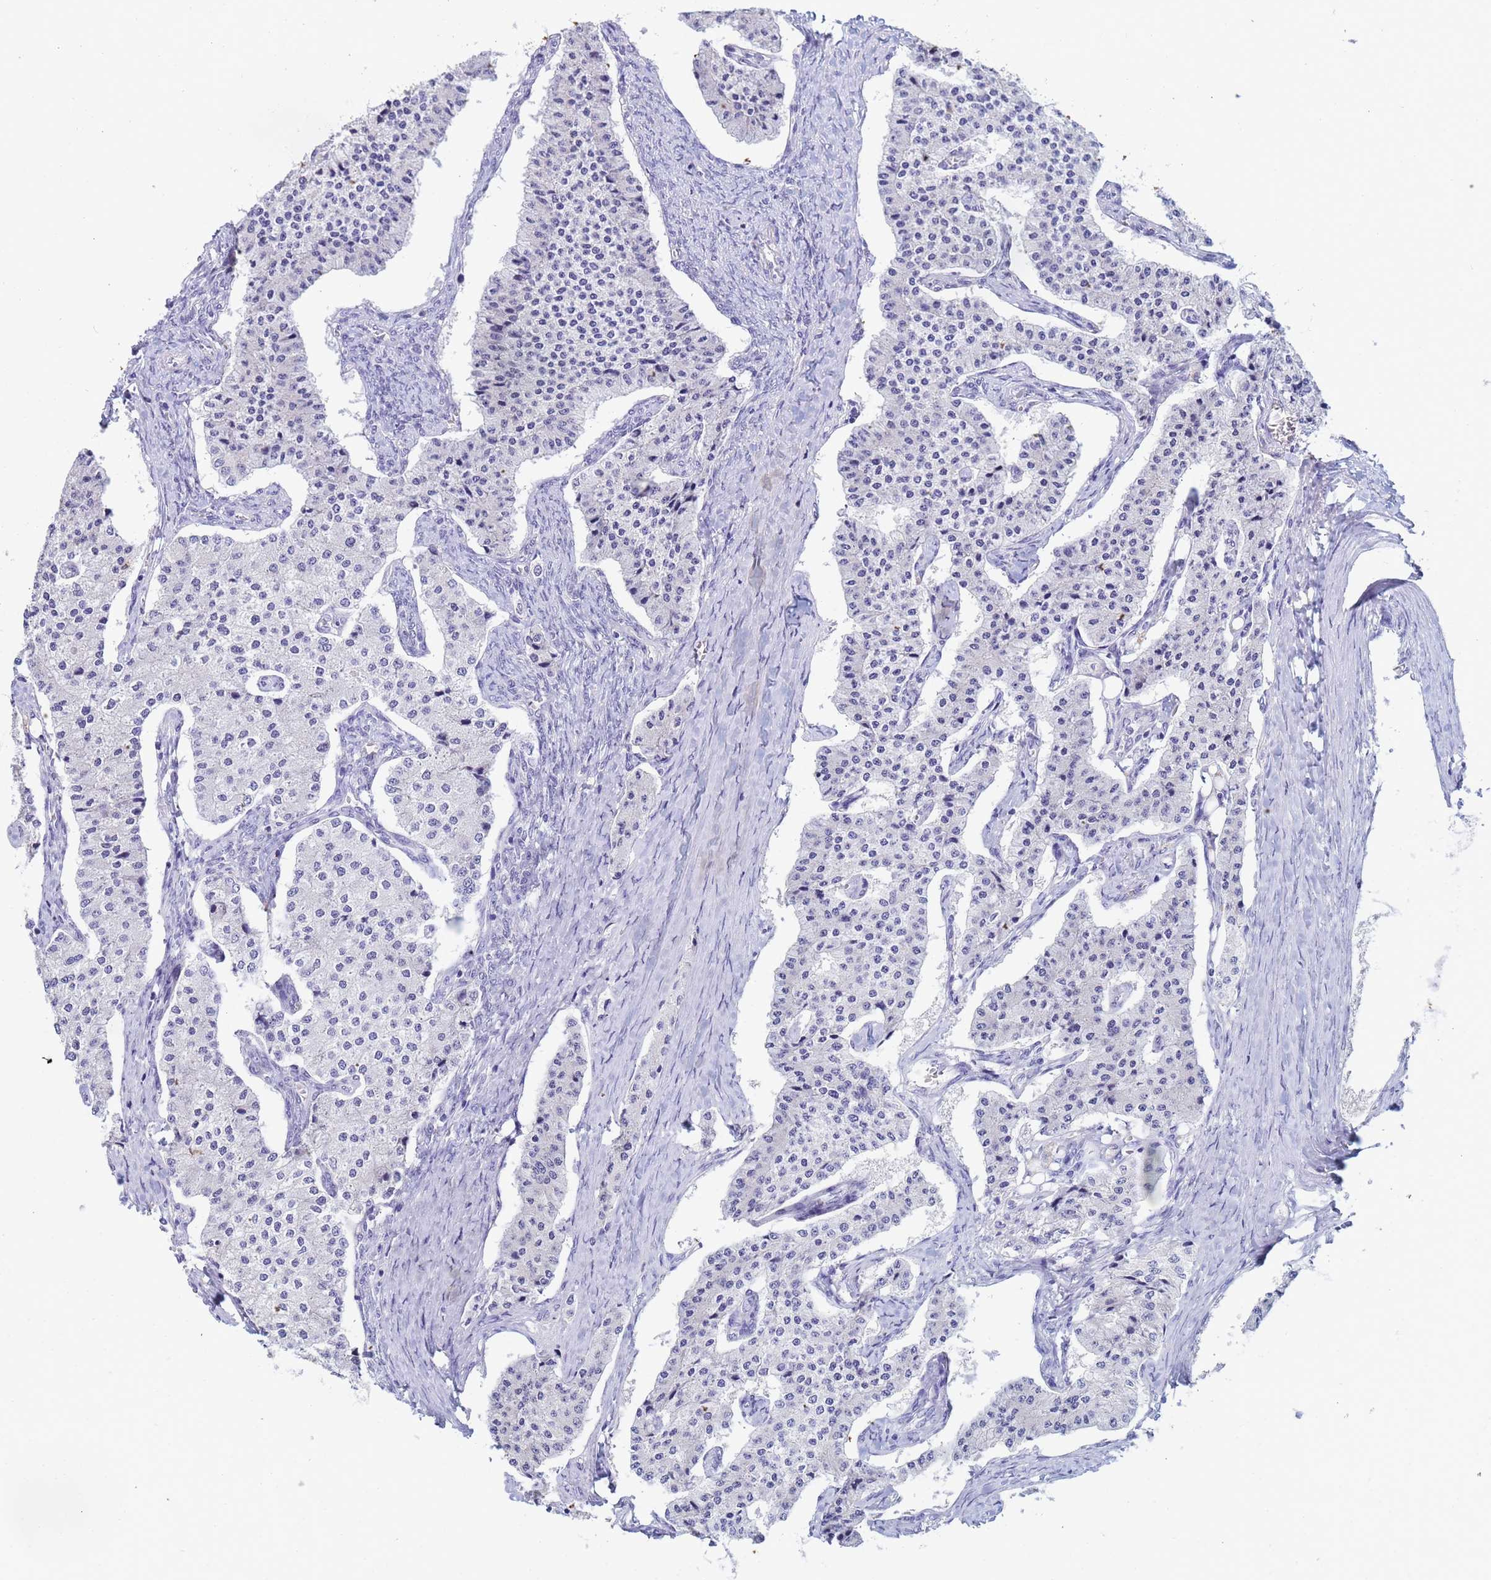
{"staining": {"intensity": "negative", "quantity": "none", "location": "none"}, "tissue": "carcinoid", "cell_type": "Tumor cells", "image_type": "cancer", "snomed": [{"axis": "morphology", "description": "Carcinoid, malignant, NOS"}, {"axis": "topography", "description": "Colon"}], "caption": "Human carcinoid (malignant) stained for a protein using immunohistochemistry (IHC) displays no staining in tumor cells.", "gene": "CSTB", "patient": {"sex": "female", "age": 52}}